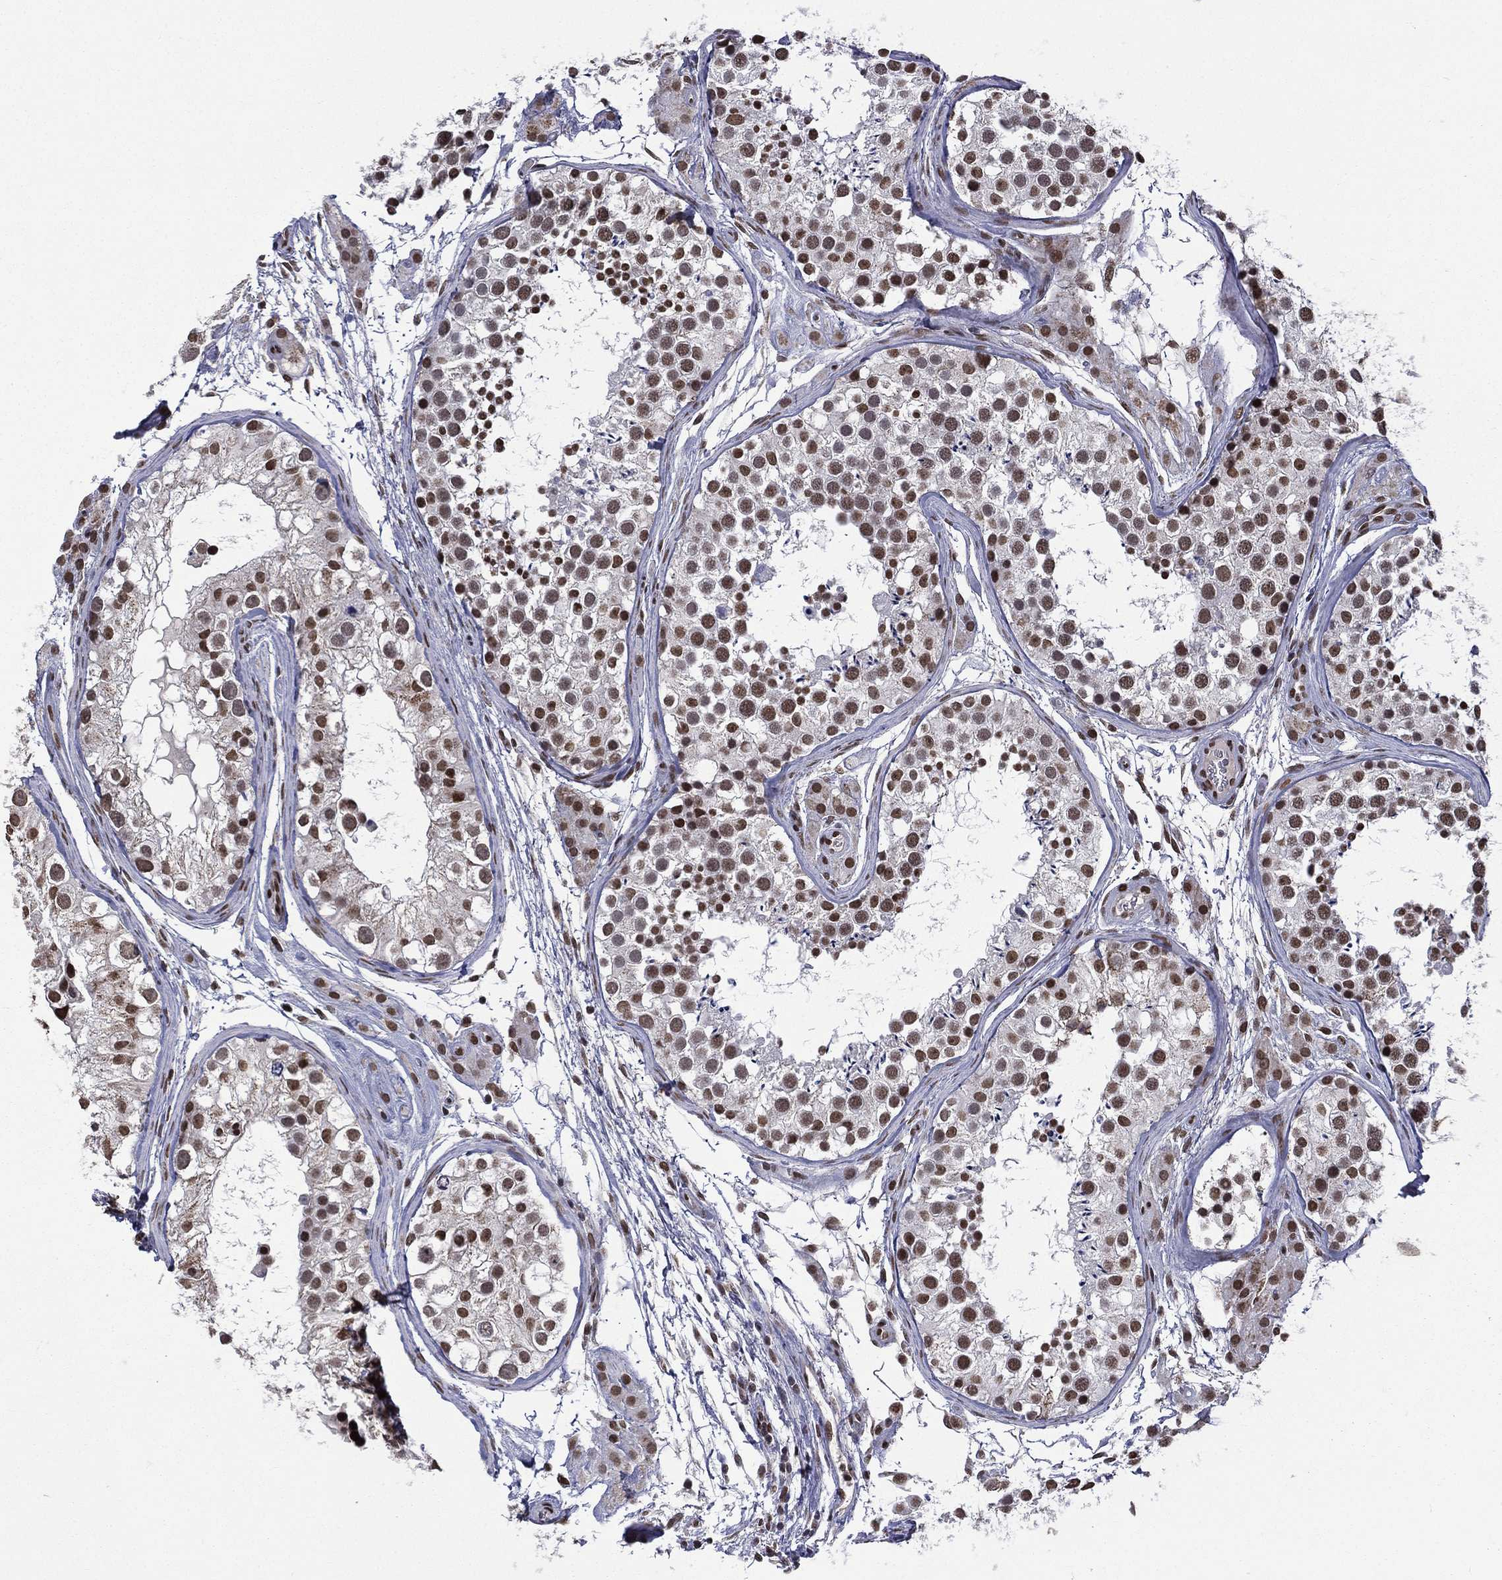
{"staining": {"intensity": "strong", "quantity": ">75%", "location": "nuclear"}, "tissue": "testis", "cell_type": "Cells in seminiferous ducts", "image_type": "normal", "snomed": [{"axis": "morphology", "description": "Normal tissue, NOS"}, {"axis": "topography", "description": "Testis"}], "caption": "Testis stained with DAB immunohistochemistry reveals high levels of strong nuclear positivity in approximately >75% of cells in seminiferous ducts. (IHC, brightfield microscopy, high magnification).", "gene": "C5orf24", "patient": {"sex": "male", "age": 31}}